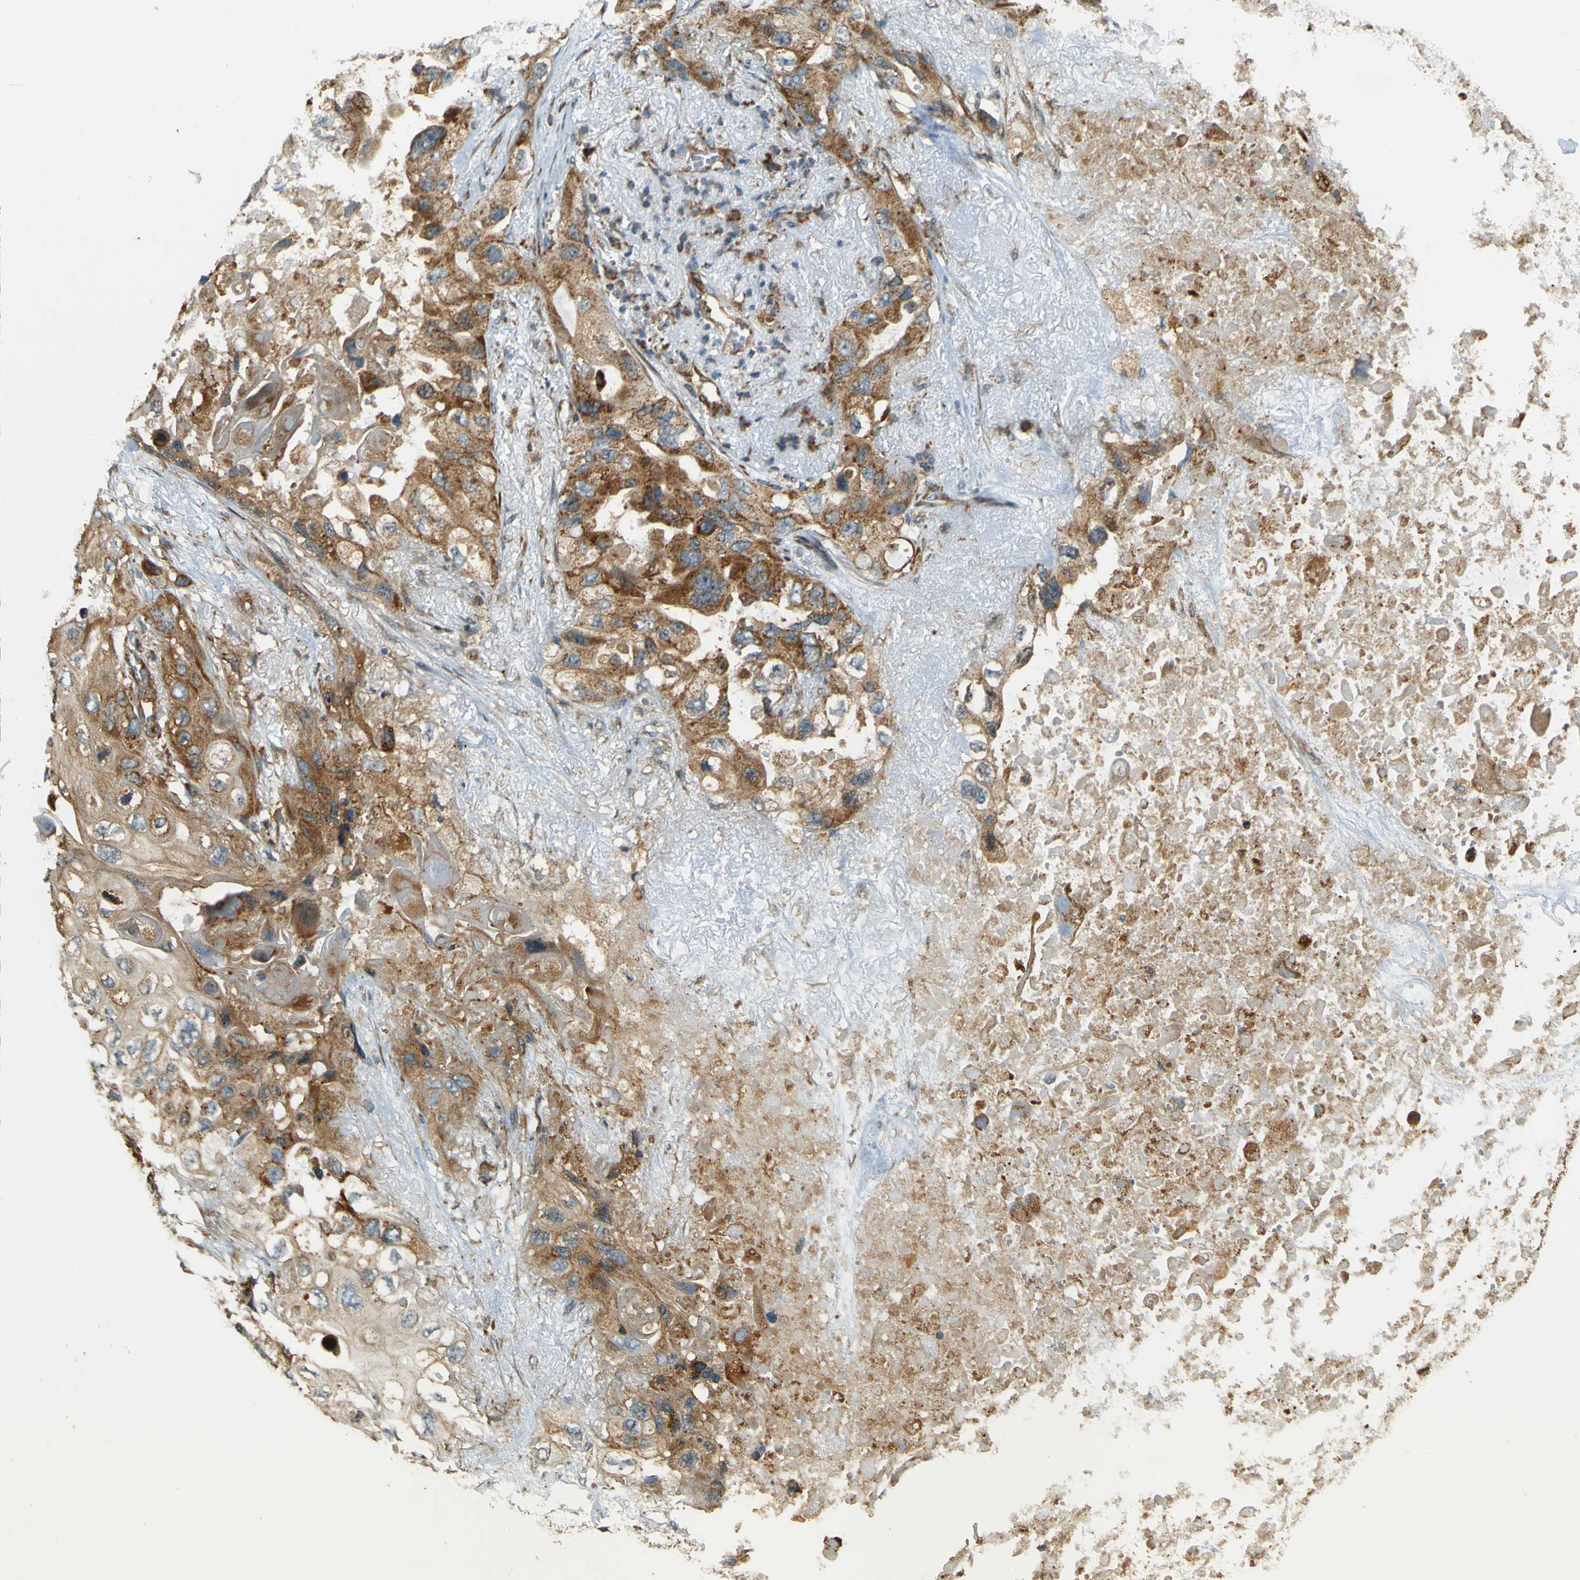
{"staining": {"intensity": "strong", "quantity": ">75%", "location": "cytoplasmic/membranous"}, "tissue": "lung cancer", "cell_type": "Tumor cells", "image_type": "cancer", "snomed": [{"axis": "morphology", "description": "Squamous cell carcinoma, NOS"}, {"axis": "topography", "description": "Lung"}], "caption": "Lung cancer (squamous cell carcinoma) tissue reveals strong cytoplasmic/membranous staining in about >75% of tumor cells, visualized by immunohistochemistry. (Stains: DAB (3,3'-diaminobenzidine) in brown, nuclei in blue, Microscopy: brightfield microscopy at high magnification).", "gene": "DNAJC5", "patient": {"sex": "female", "age": 73}}